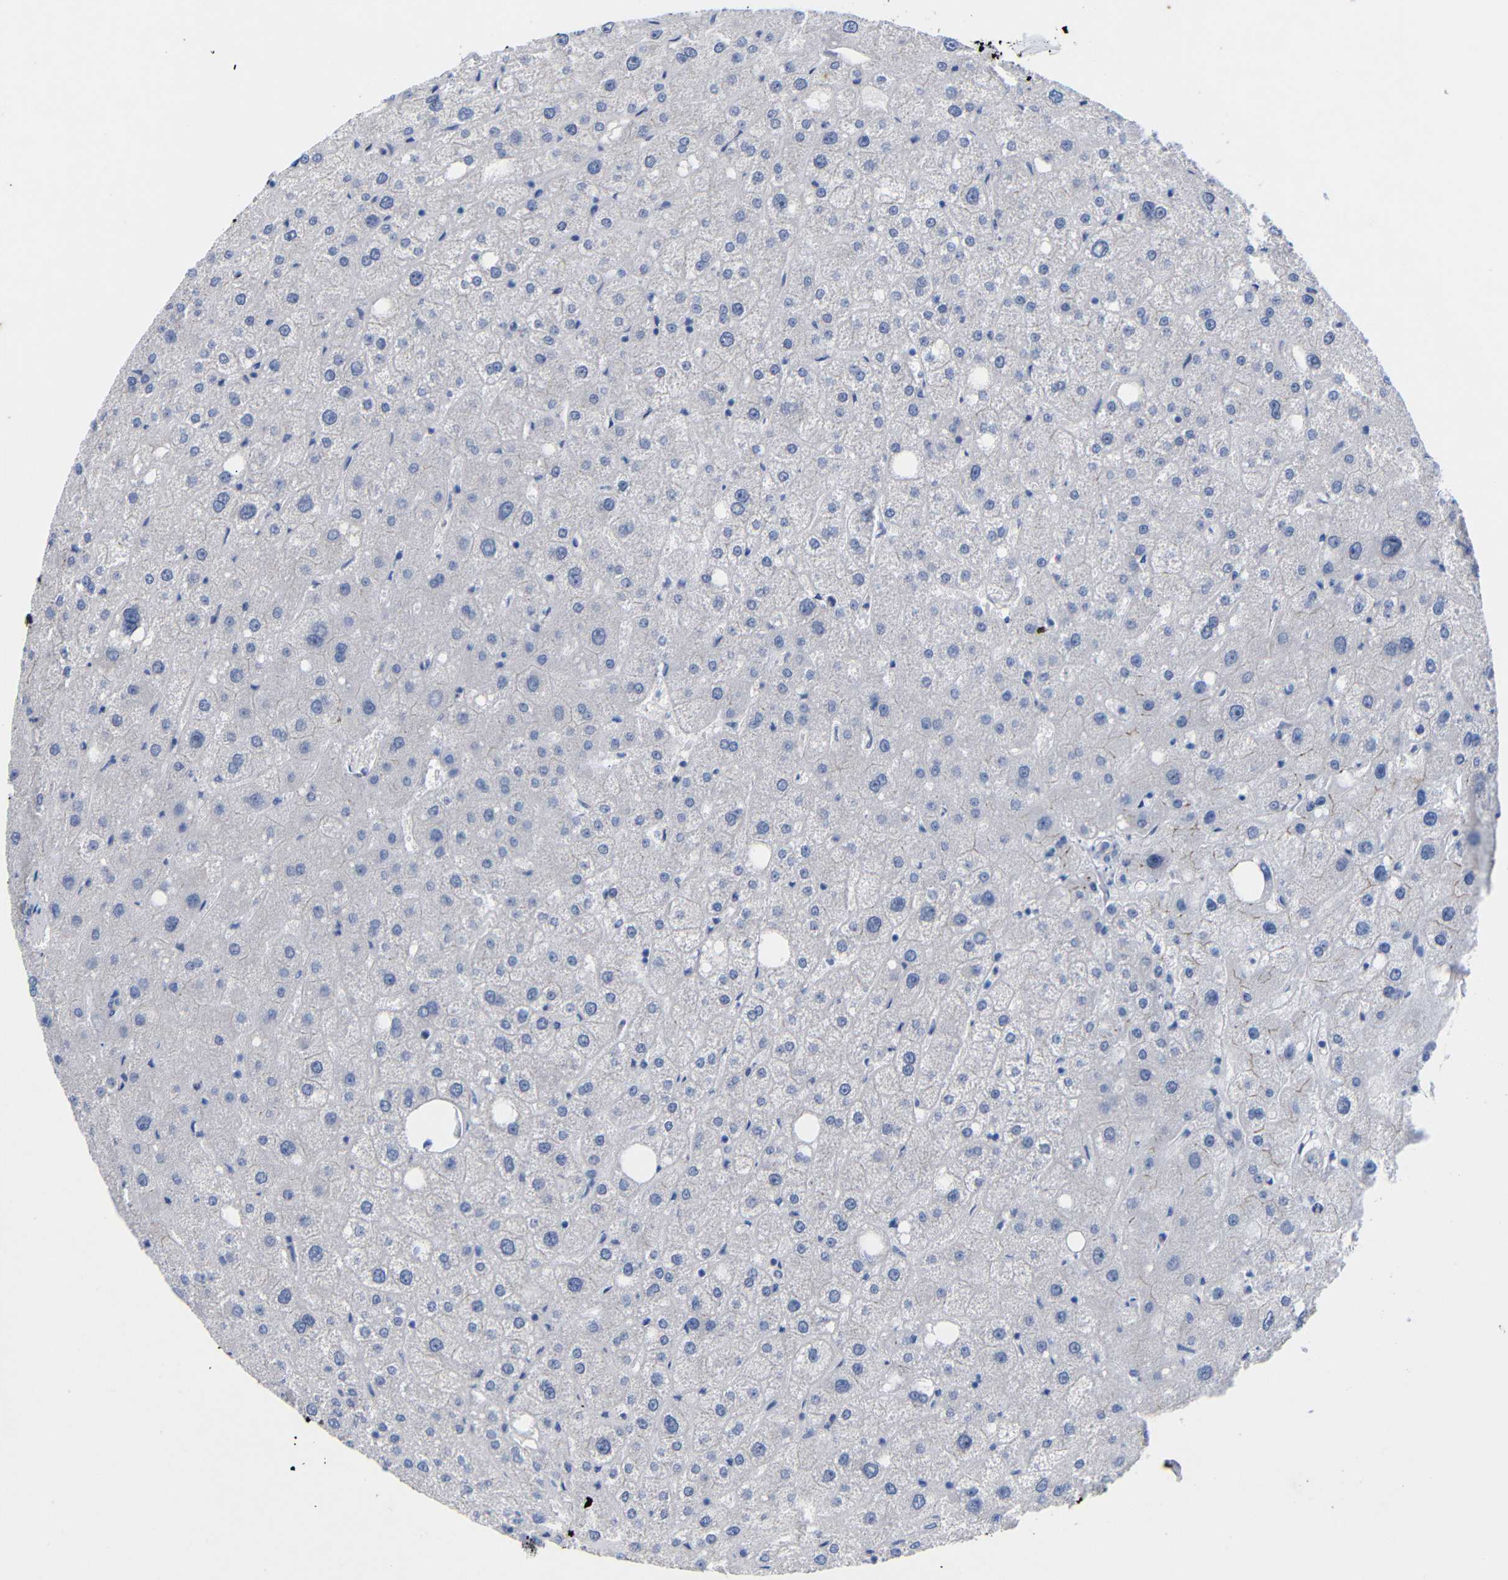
{"staining": {"intensity": "negative", "quantity": "none", "location": "none"}, "tissue": "liver", "cell_type": "Cholangiocytes", "image_type": "normal", "snomed": [{"axis": "morphology", "description": "Normal tissue, NOS"}, {"axis": "topography", "description": "Liver"}], "caption": "This is an immunohistochemistry (IHC) image of normal liver. There is no expression in cholangiocytes.", "gene": "CGNL1", "patient": {"sex": "male", "age": 73}}